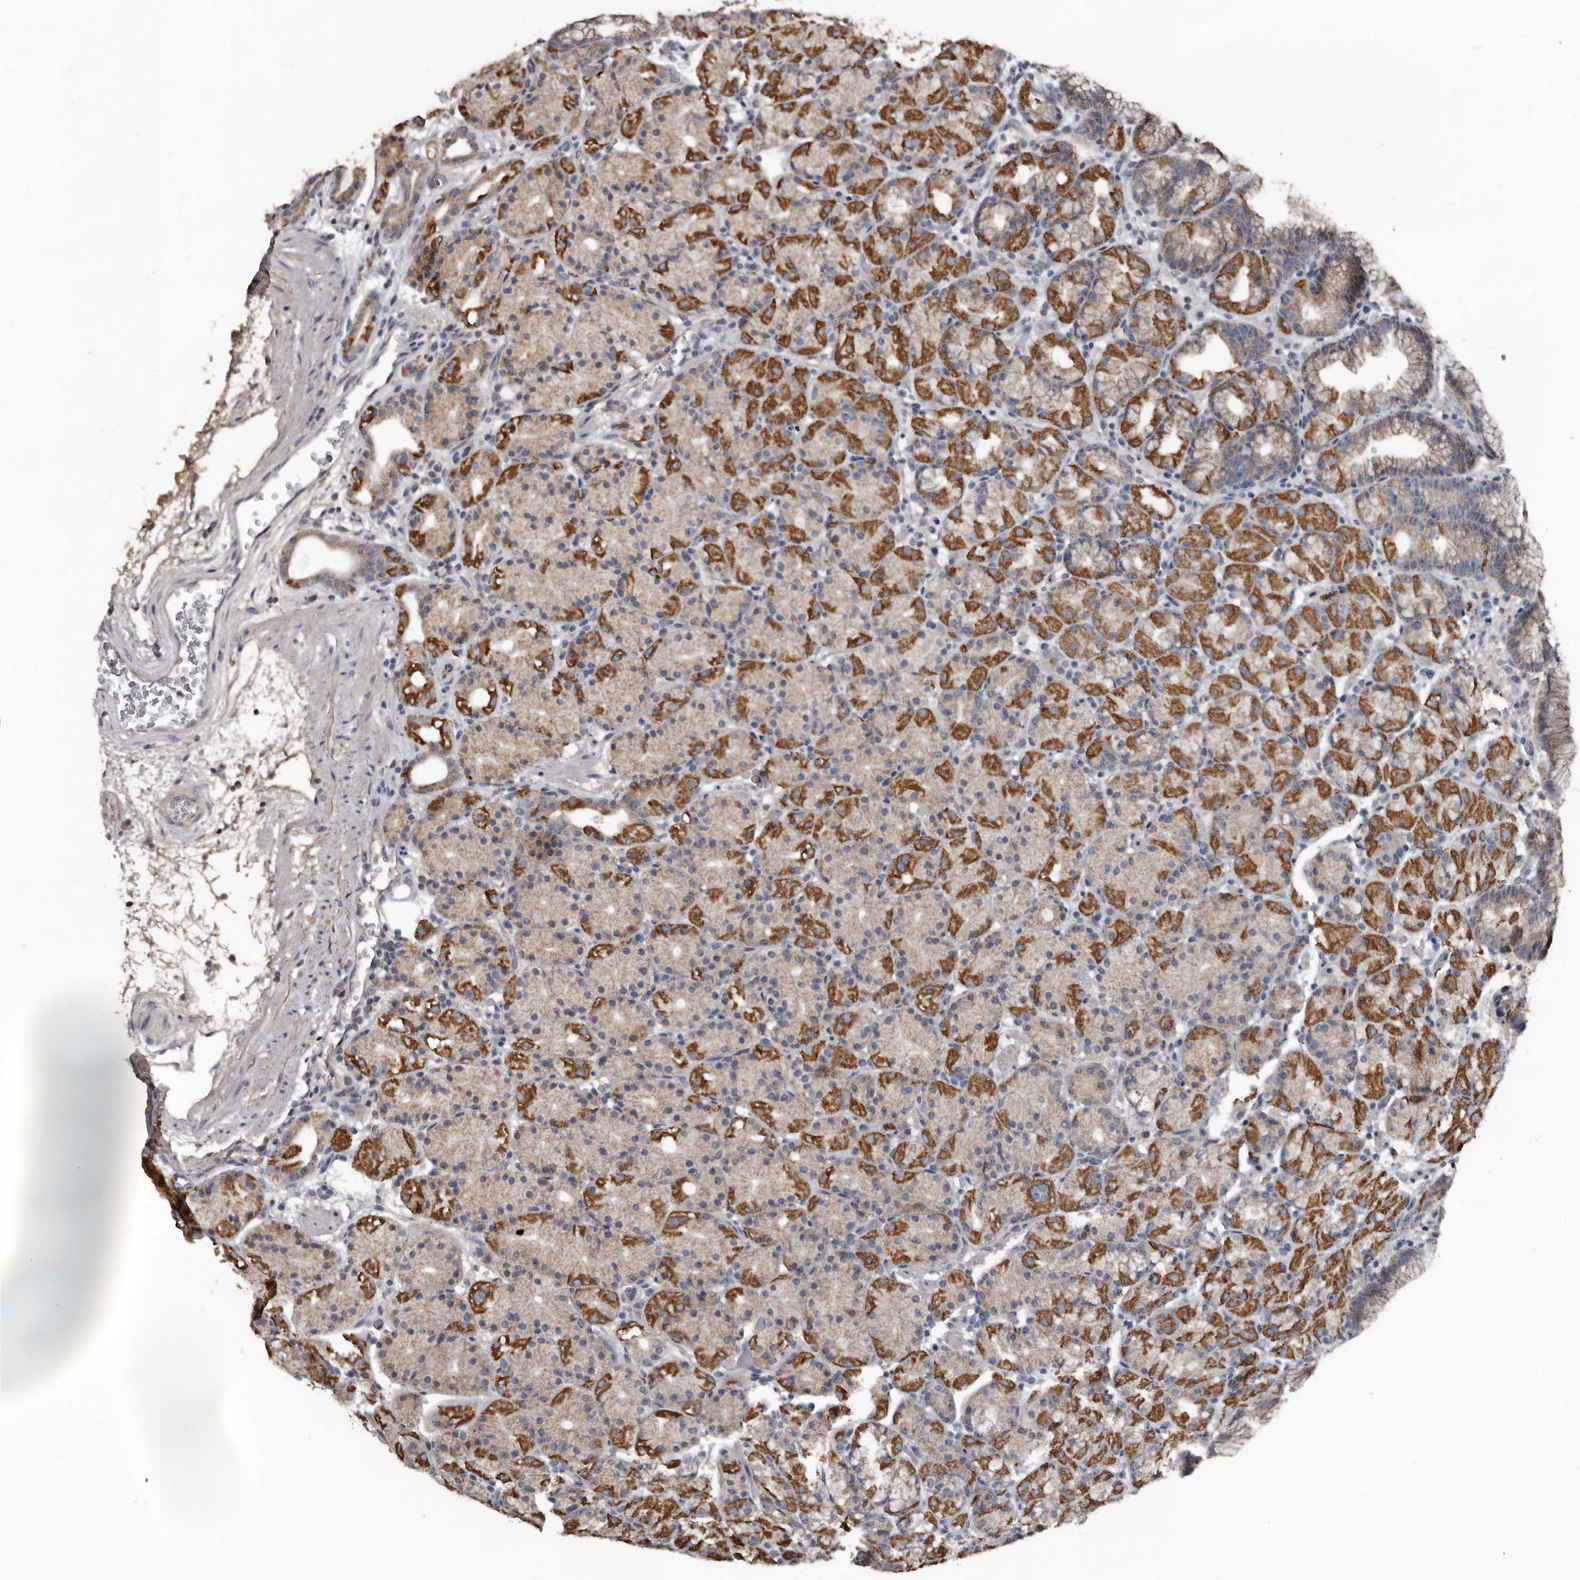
{"staining": {"intensity": "moderate", "quantity": ">75%", "location": "cytoplasmic/membranous"}, "tissue": "stomach", "cell_type": "Glandular cells", "image_type": "normal", "snomed": [{"axis": "morphology", "description": "Normal tissue, NOS"}, {"axis": "topography", "description": "Stomach, upper"}], "caption": "Immunohistochemistry (IHC) of normal stomach displays medium levels of moderate cytoplasmic/membranous staining in approximately >75% of glandular cells. Using DAB (3,3'-diaminobenzidine) (brown) and hematoxylin (blue) stains, captured at high magnification using brightfield microscopy.", "gene": "GREB1", "patient": {"sex": "male", "age": 48}}